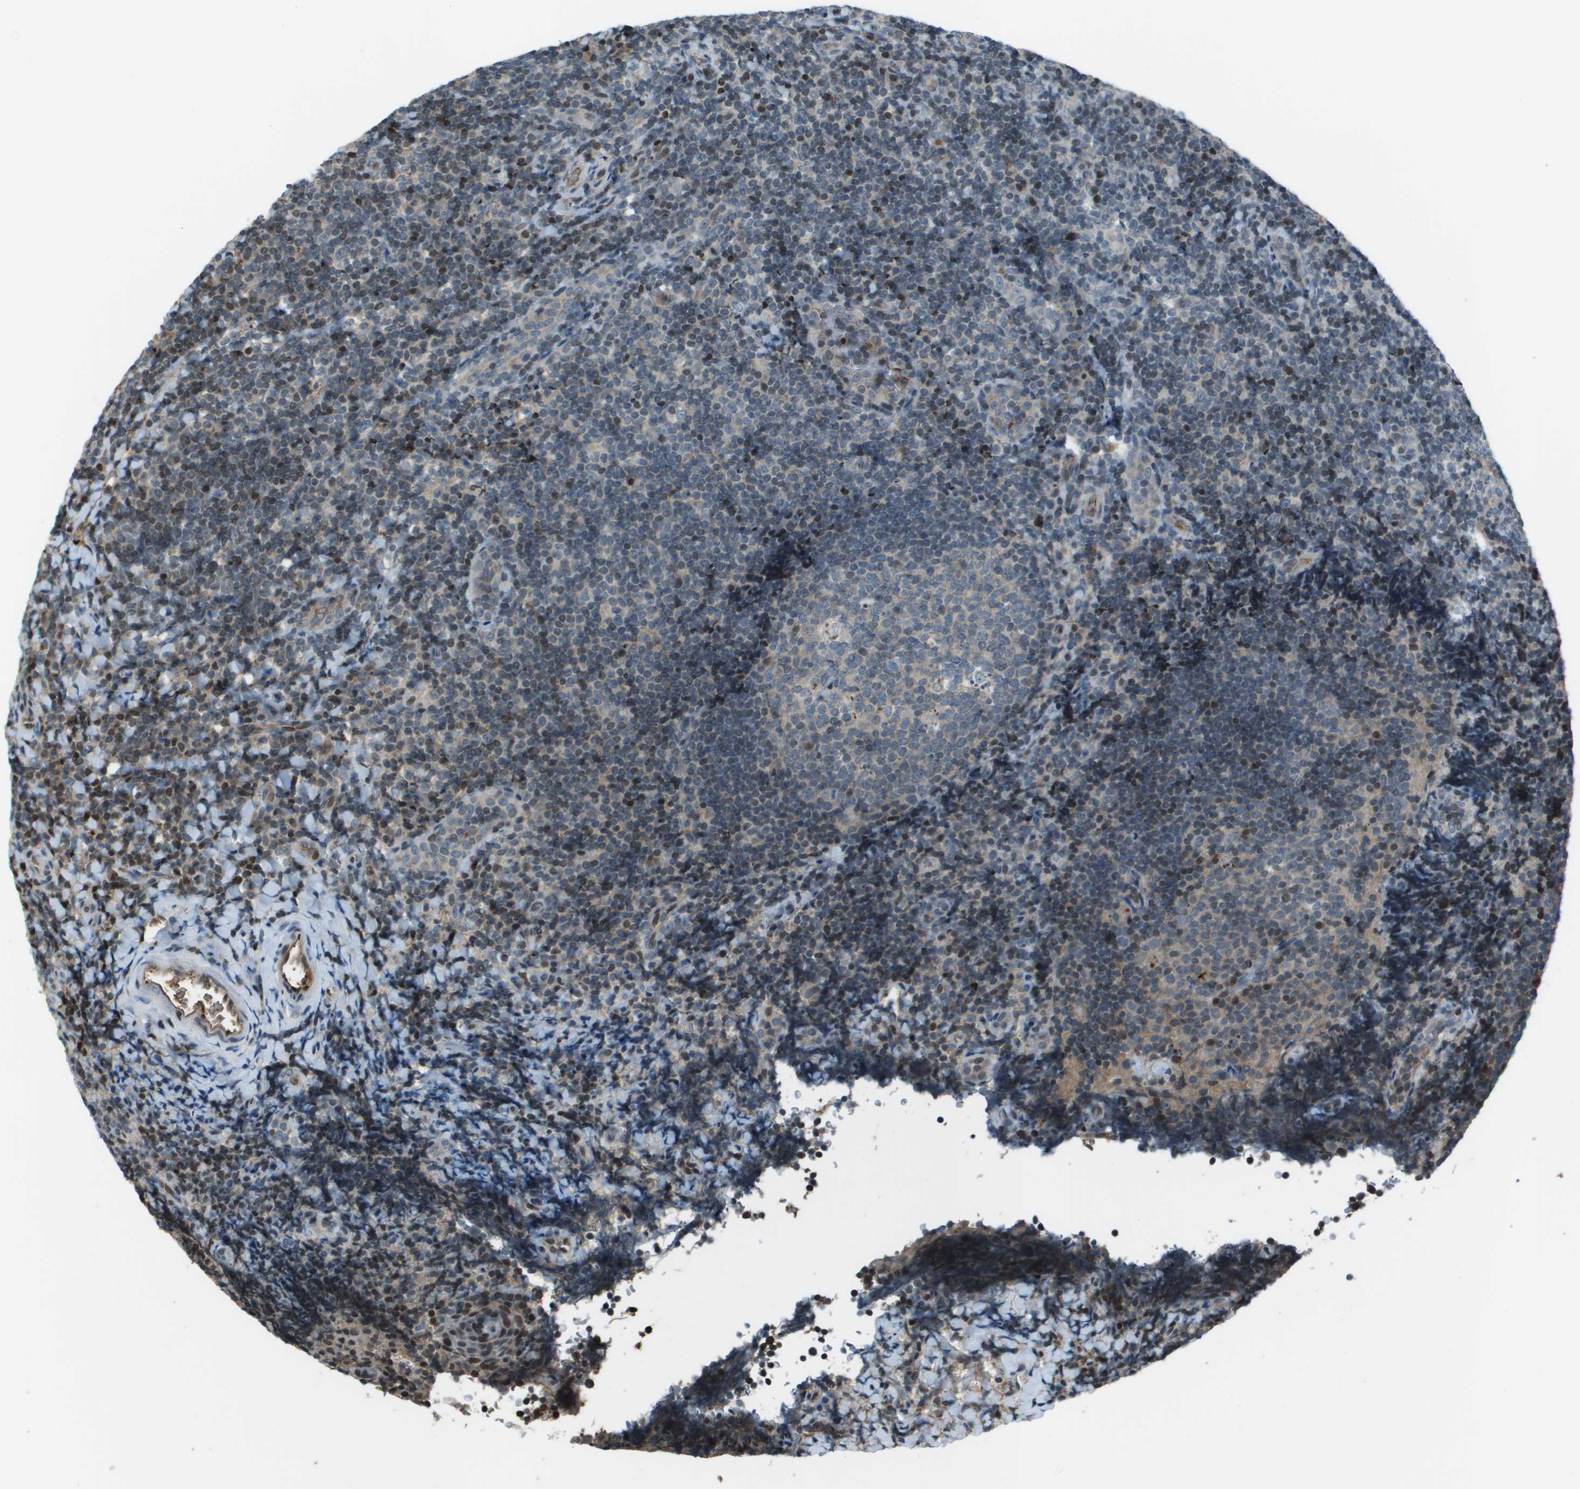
{"staining": {"intensity": "weak", "quantity": "<25%", "location": "cytoplasmic/membranous"}, "tissue": "tonsil", "cell_type": "Germinal center cells", "image_type": "normal", "snomed": [{"axis": "morphology", "description": "Normal tissue, NOS"}, {"axis": "topography", "description": "Tonsil"}], "caption": "DAB (3,3'-diaminobenzidine) immunohistochemical staining of unremarkable human tonsil exhibits no significant expression in germinal center cells. (DAB (3,3'-diaminobenzidine) immunohistochemistry visualized using brightfield microscopy, high magnification).", "gene": "CXCL12", "patient": {"sex": "male", "age": 37}}